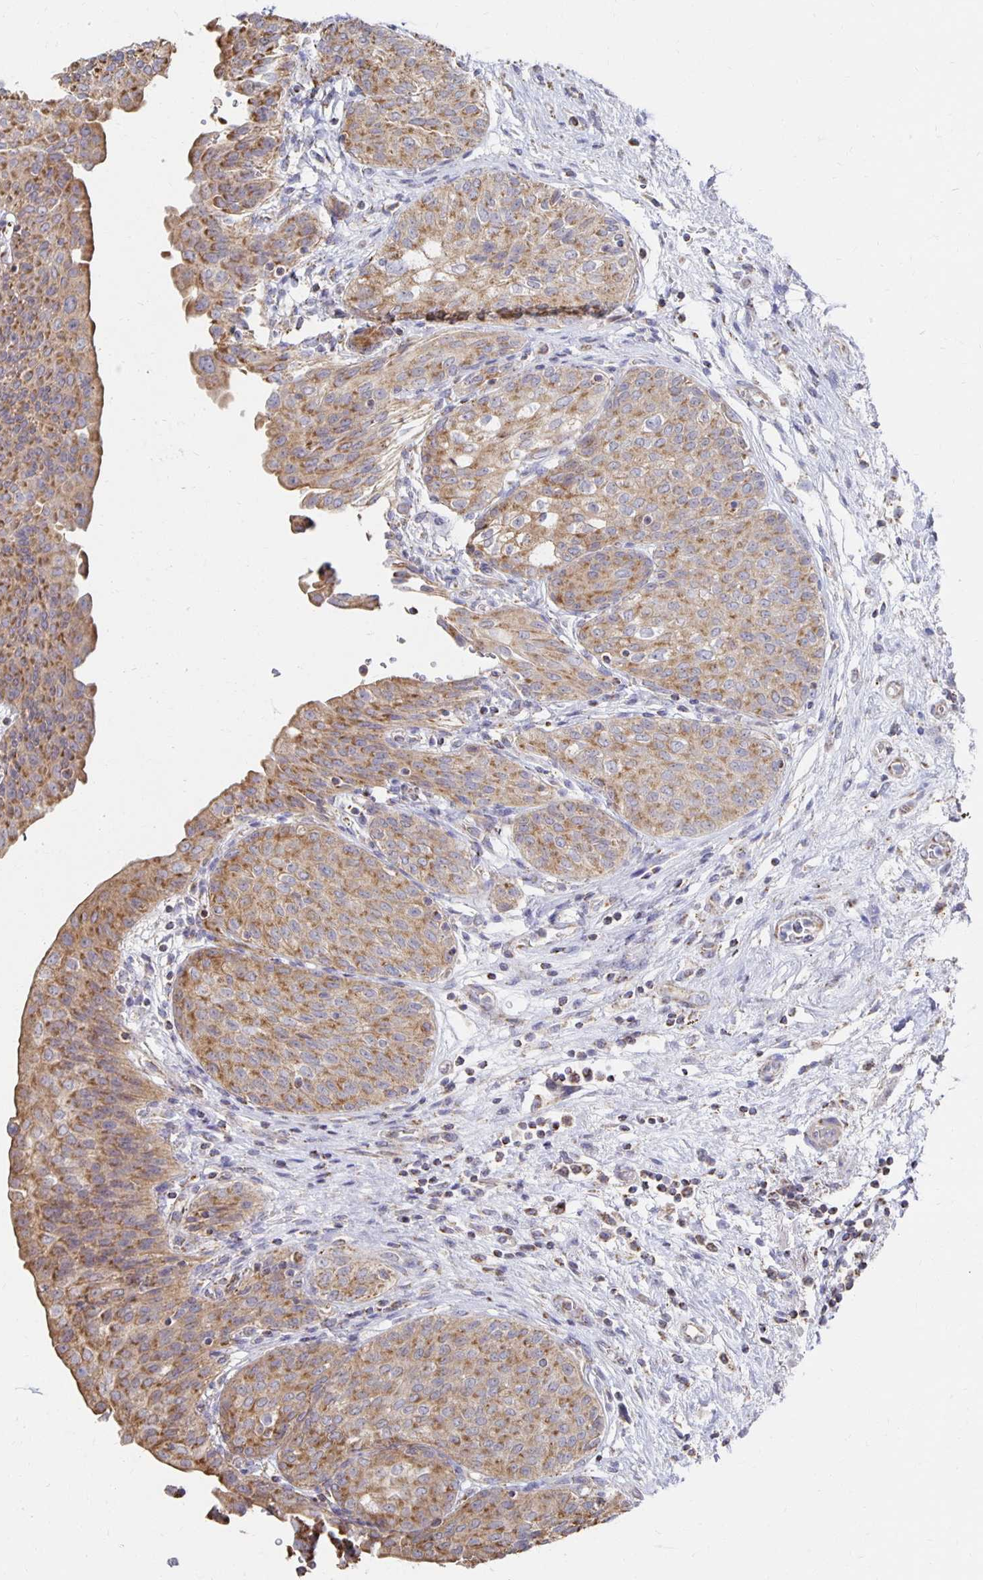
{"staining": {"intensity": "moderate", "quantity": ">75%", "location": "cytoplasmic/membranous"}, "tissue": "urinary bladder", "cell_type": "Urothelial cells", "image_type": "normal", "snomed": [{"axis": "morphology", "description": "Normal tissue, NOS"}, {"axis": "topography", "description": "Urinary bladder"}], "caption": "A micrograph showing moderate cytoplasmic/membranous expression in about >75% of urothelial cells in benign urinary bladder, as visualized by brown immunohistochemical staining.", "gene": "NKX2", "patient": {"sex": "male", "age": 68}}